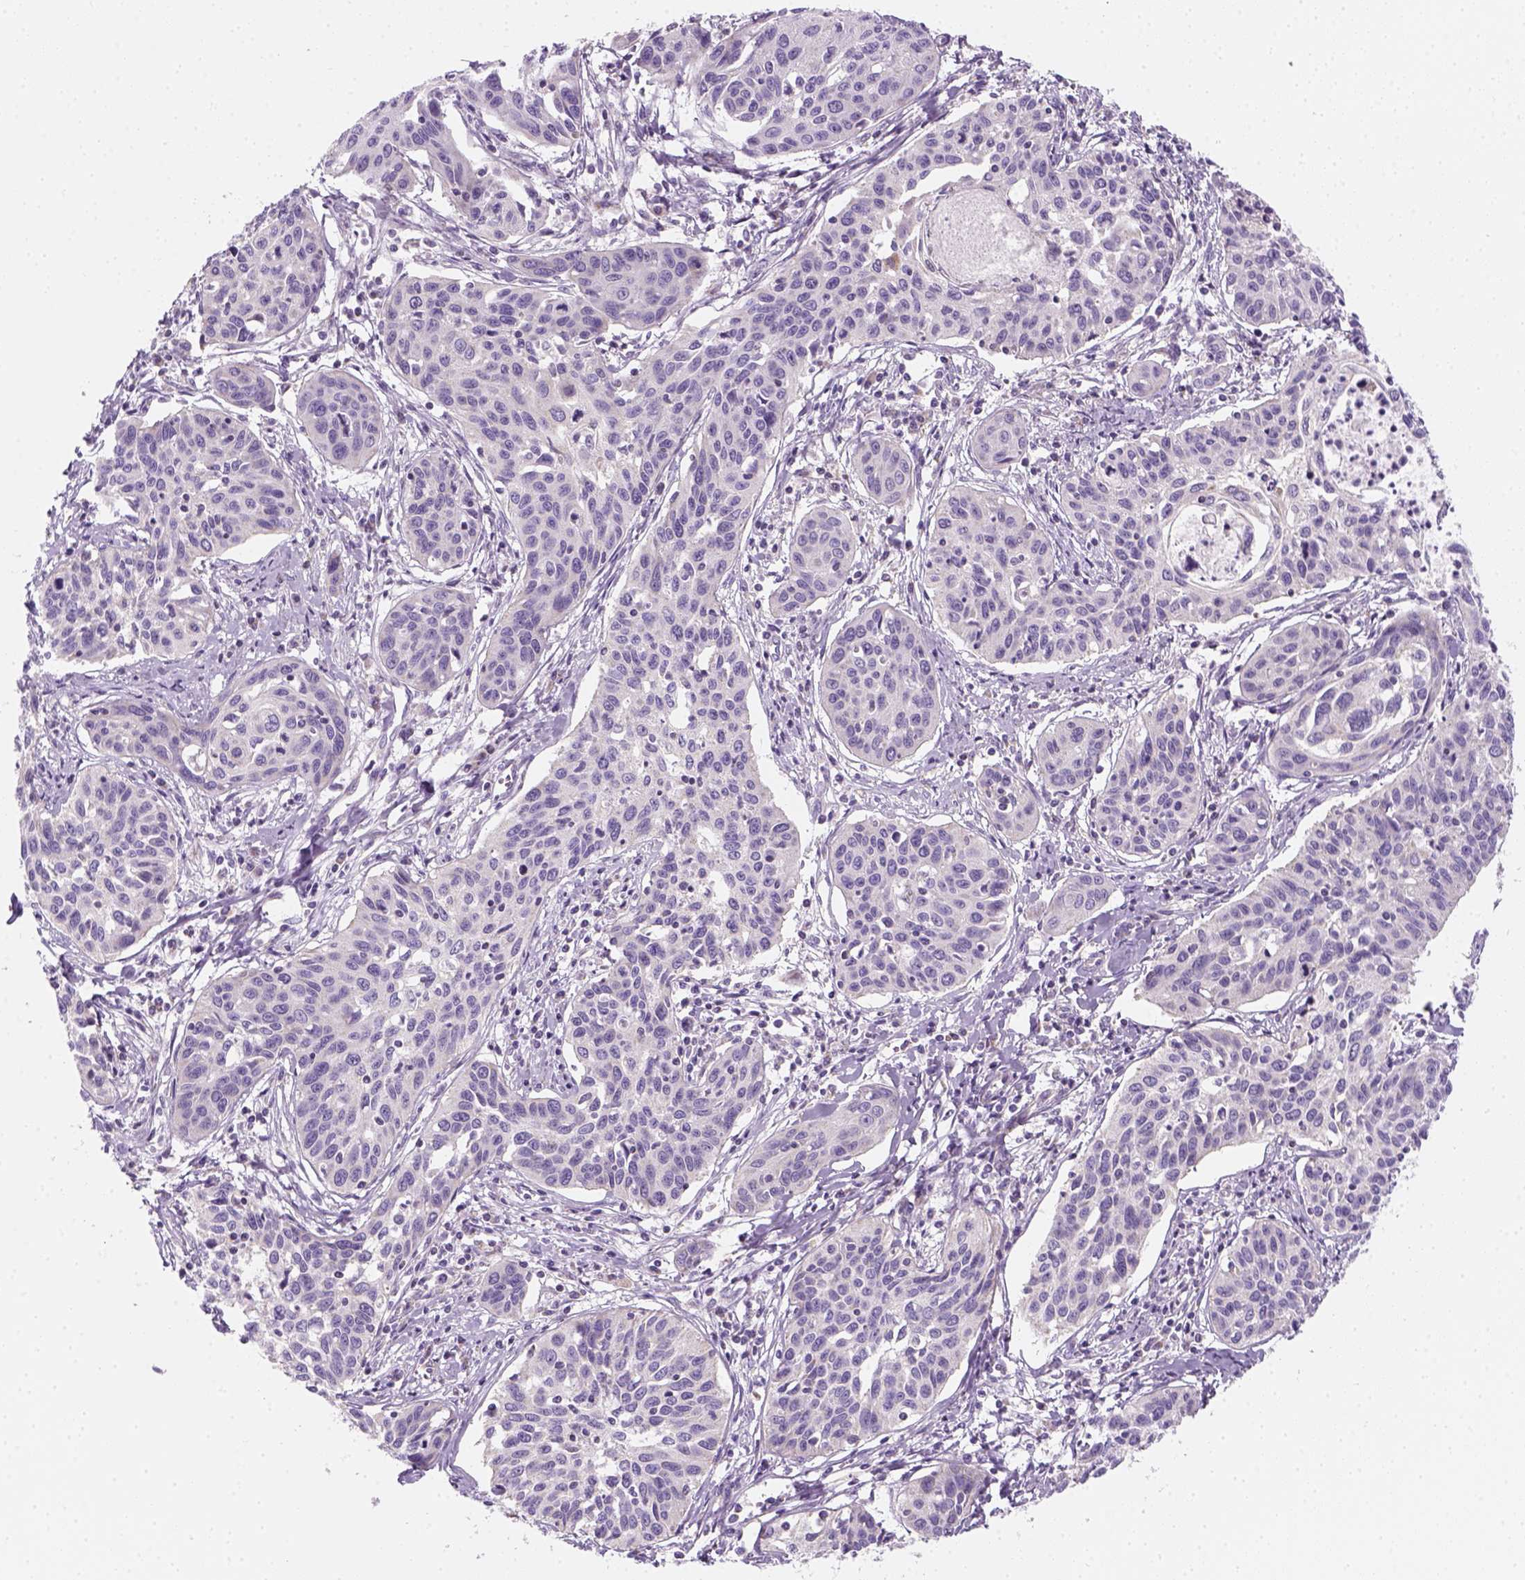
{"staining": {"intensity": "negative", "quantity": "none", "location": "none"}, "tissue": "cervical cancer", "cell_type": "Tumor cells", "image_type": "cancer", "snomed": [{"axis": "morphology", "description": "Squamous cell carcinoma, NOS"}, {"axis": "topography", "description": "Cervix"}], "caption": "Immunohistochemical staining of human cervical cancer displays no significant expression in tumor cells.", "gene": "AWAT2", "patient": {"sex": "female", "age": 31}}